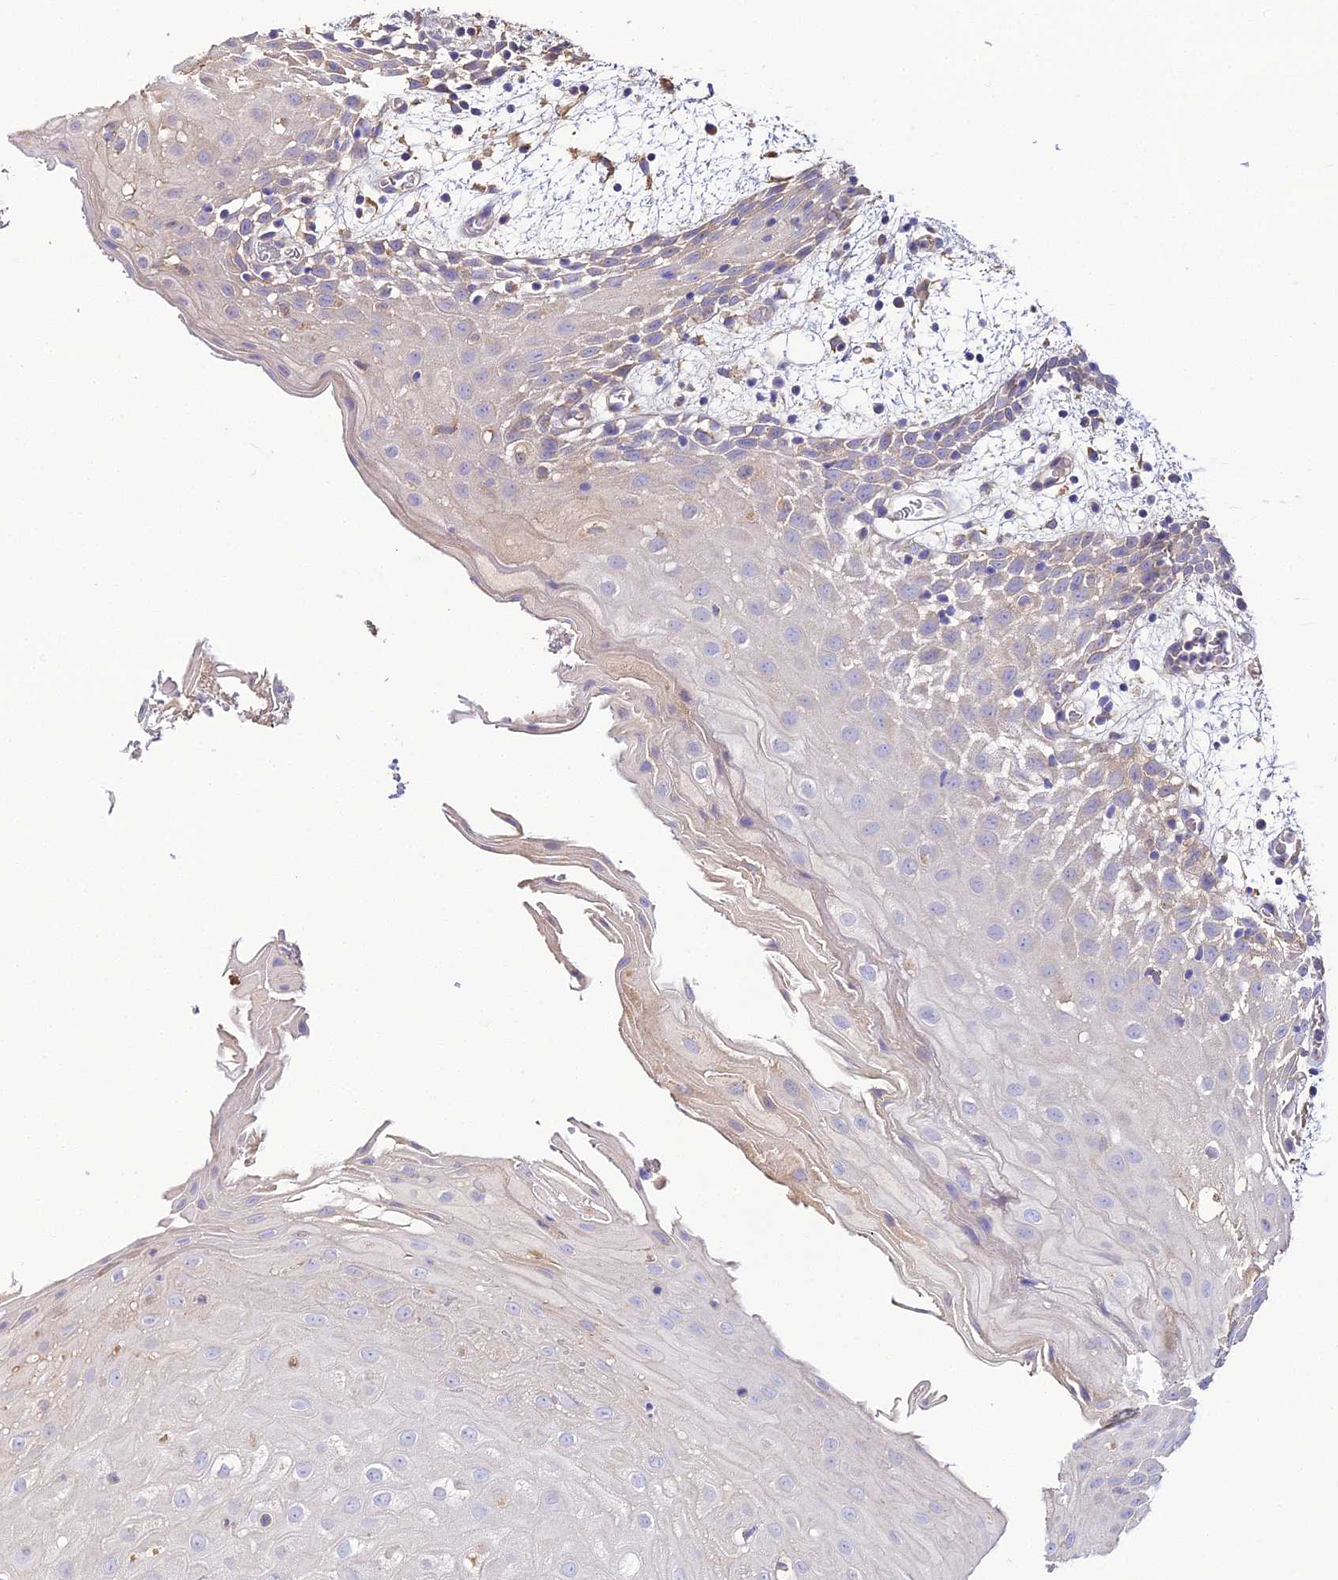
{"staining": {"intensity": "negative", "quantity": "none", "location": "none"}, "tissue": "oral mucosa", "cell_type": "Squamous epithelial cells", "image_type": "normal", "snomed": [{"axis": "morphology", "description": "Normal tissue, NOS"}, {"axis": "topography", "description": "Skeletal muscle"}, {"axis": "topography", "description": "Oral tissue"}, {"axis": "topography", "description": "Salivary gland"}, {"axis": "topography", "description": "Peripheral nerve tissue"}], "caption": "Photomicrograph shows no protein positivity in squamous epithelial cells of unremarkable oral mucosa. (Stains: DAB immunohistochemistry (IHC) with hematoxylin counter stain, Microscopy: brightfield microscopy at high magnification).", "gene": "SCX", "patient": {"sex": "male", "age": 54}}